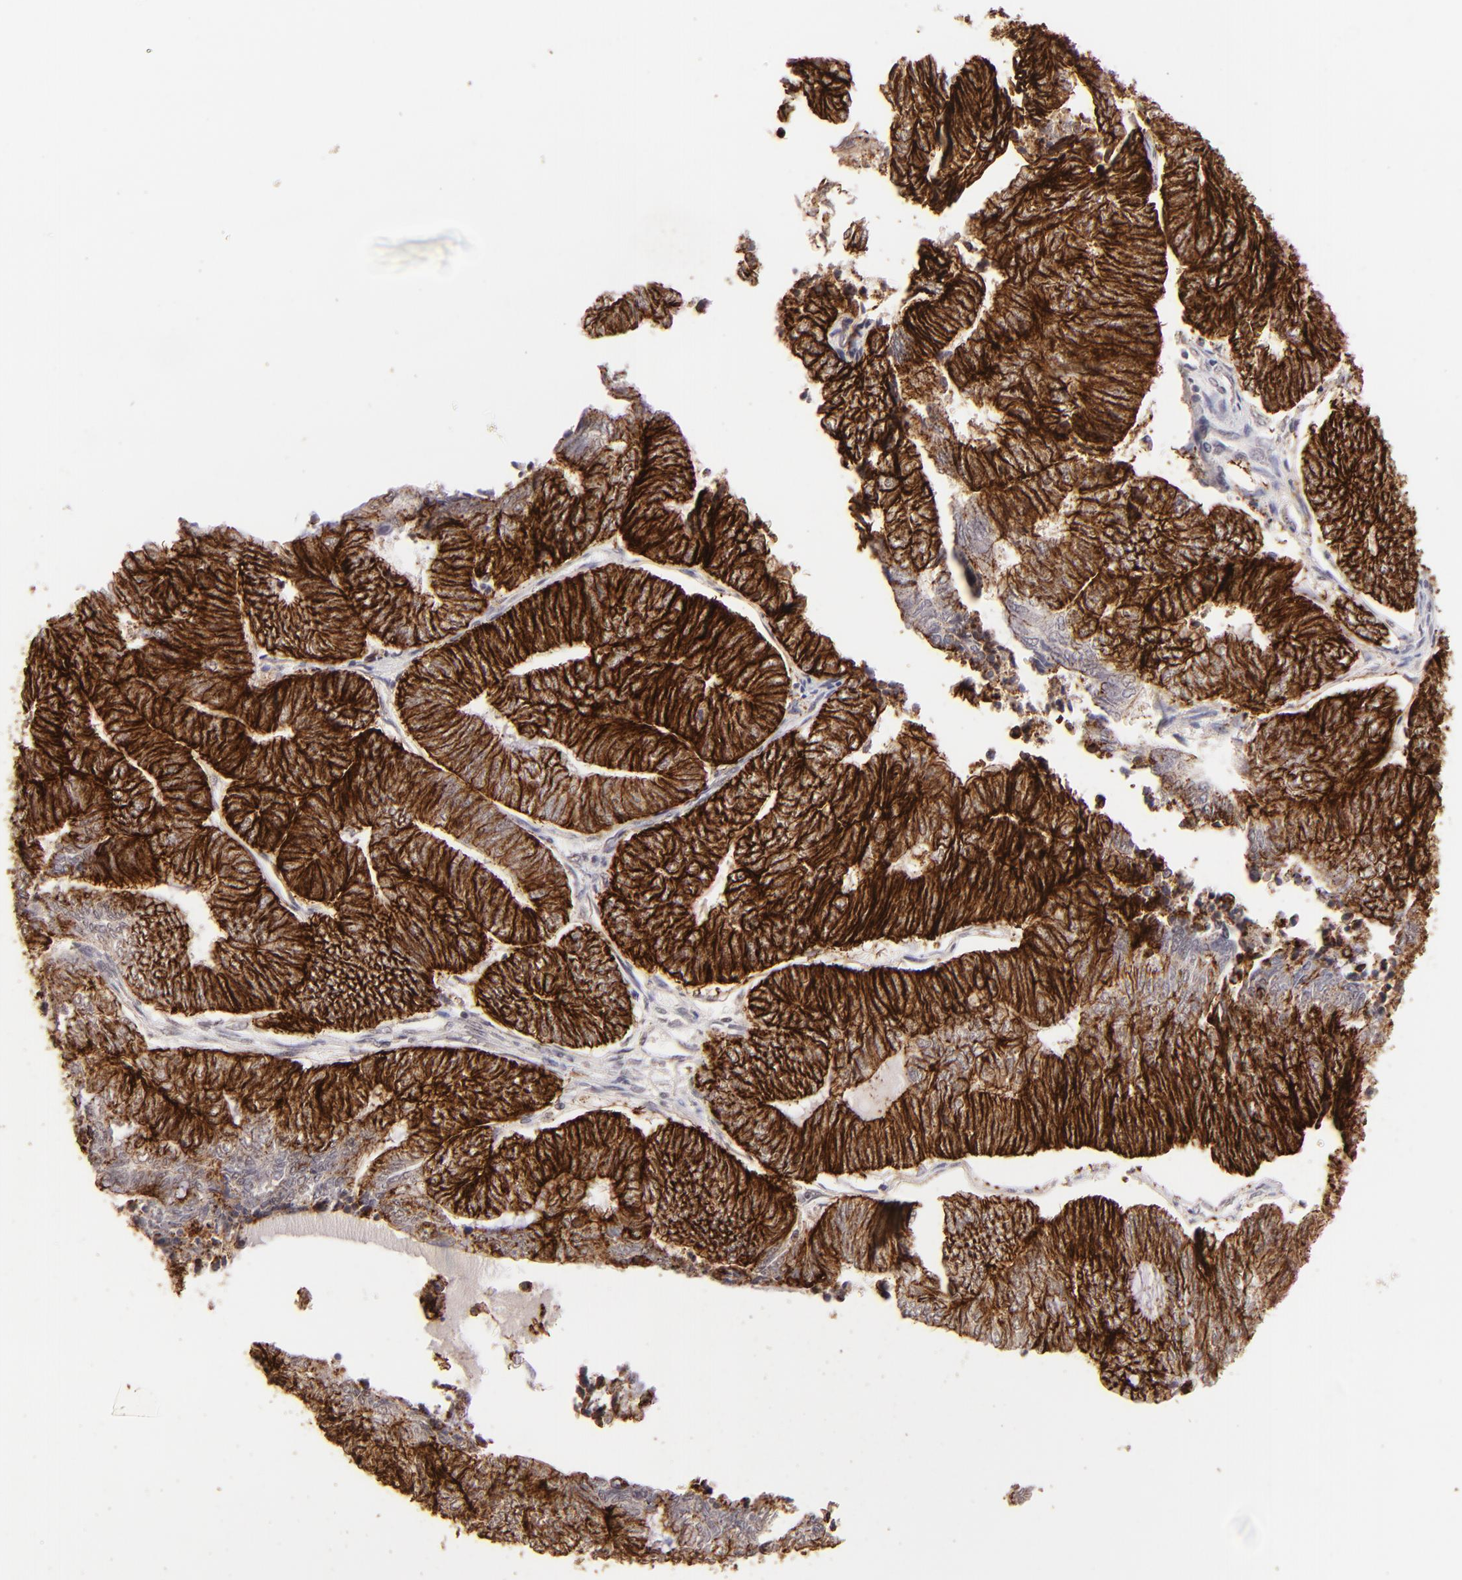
{"staining": {"intensity": "strong", "quantity": ">75%", "location": "cytoplasmic/membranous"}, "tissue": "endometrial cancer", "cell_type": "Tumor cells", "image_type": "cancer", "snomed": [{"axis": "morphology", "description": "Adenocarcinoma, NOS"}, {"axis": "topography", "description": "Uterus"}, {"axis": "topography", "description": "Endometrium"}], "caption": "Tumor cells display high levels of strong cytoplasmic/membranous expression in approximately >75% of cells in human endometrial cancer.", "gene": "CLDN1", "patient": {"sex": "female", "age": 70}}